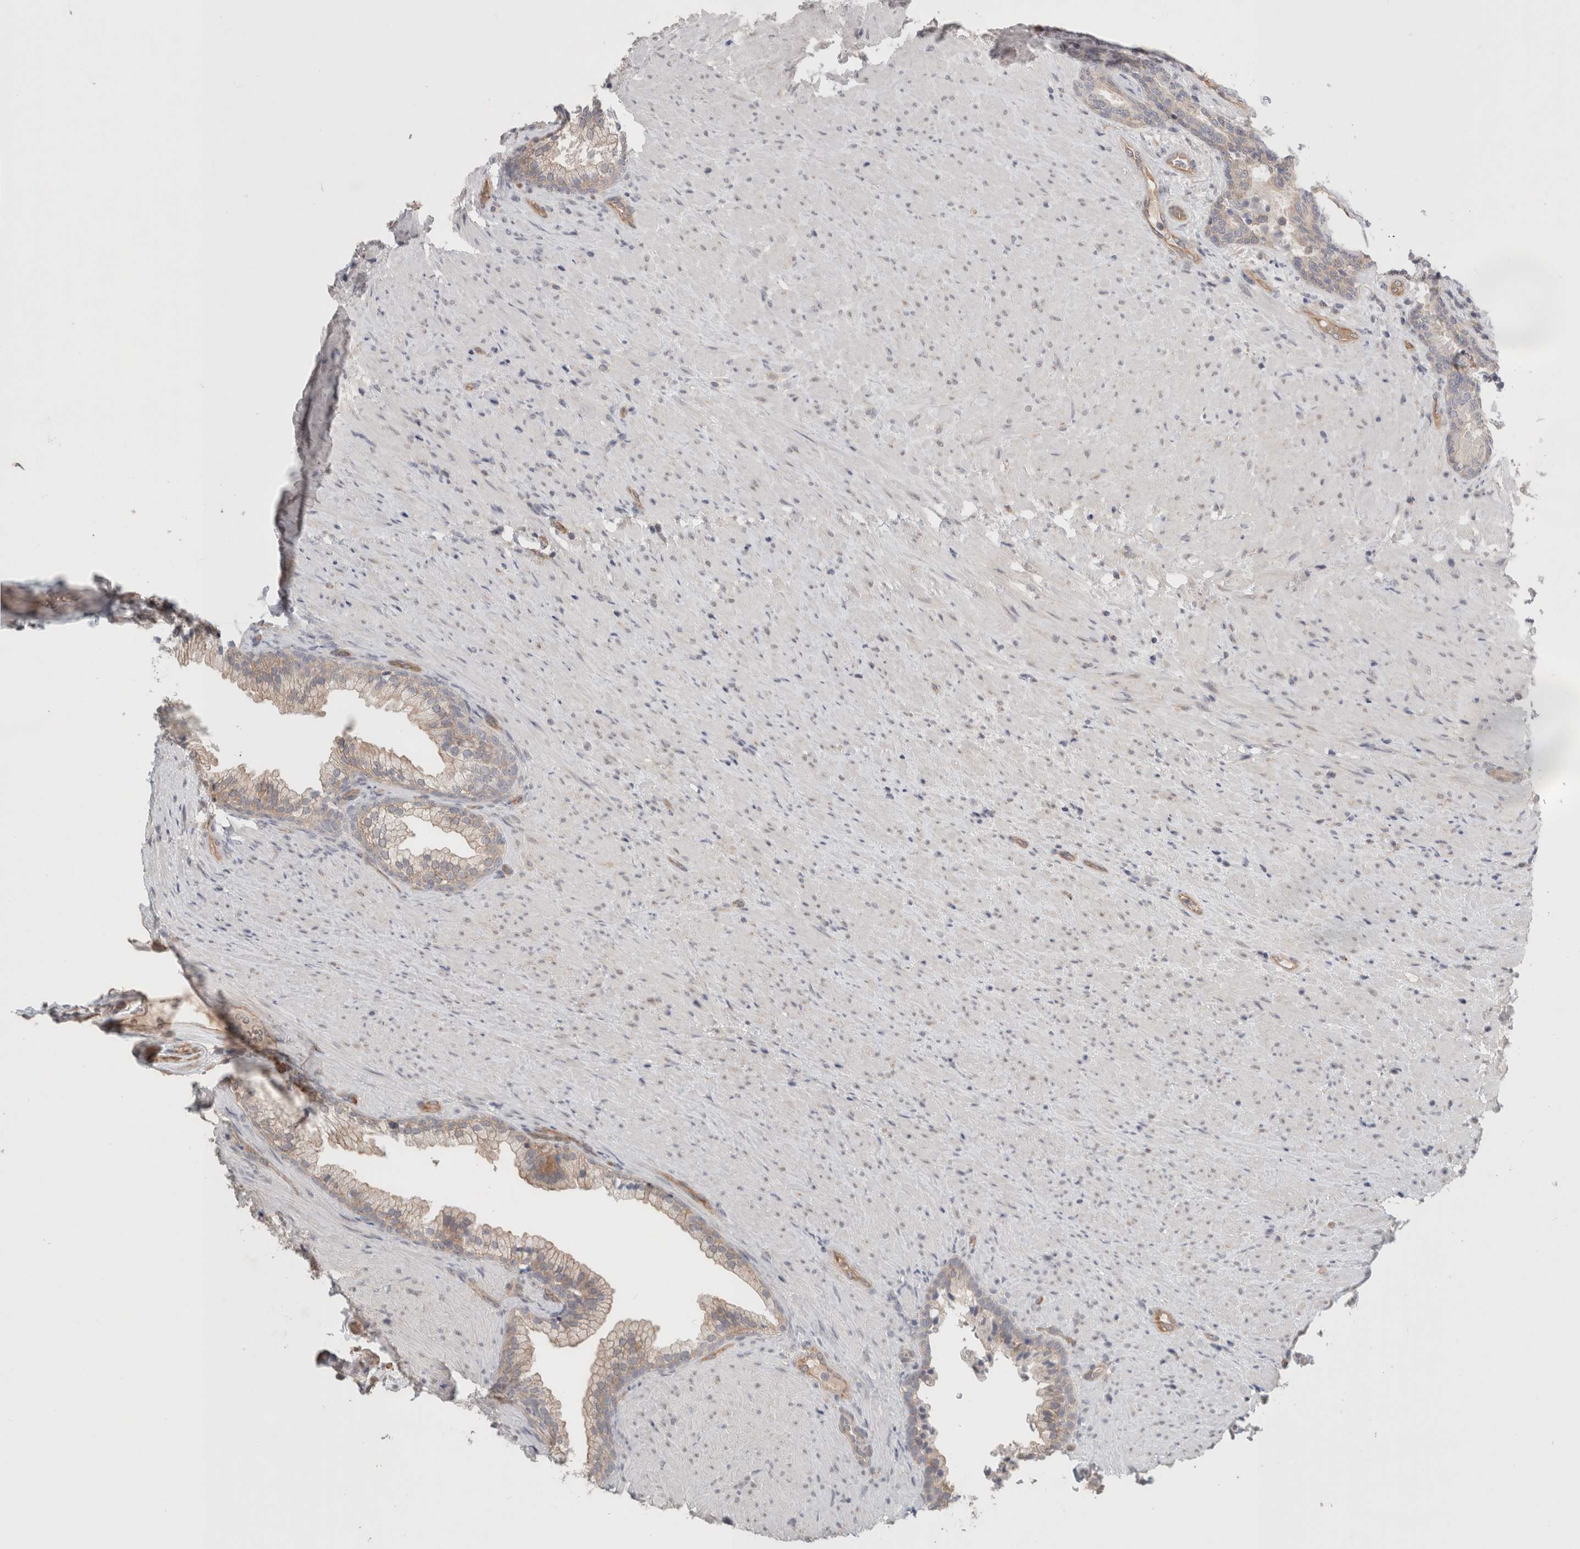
{"staining": {"intensity": "negative", "quantity": "none", "location": "none"}, "tissue": "prostate", "cell_type": "Glandular cells", "image_type": "normal", "snomed": [{"axis": "morphology", "description": "Normal tissue, NOS"}, {"axis": "topography", "description": "Prostate"}], "caption": "IHC of benign human prostate reveals no positivity in glandular cells.", "gene": "RASAL2", "patient": {"sex": "male", "age": 76}}